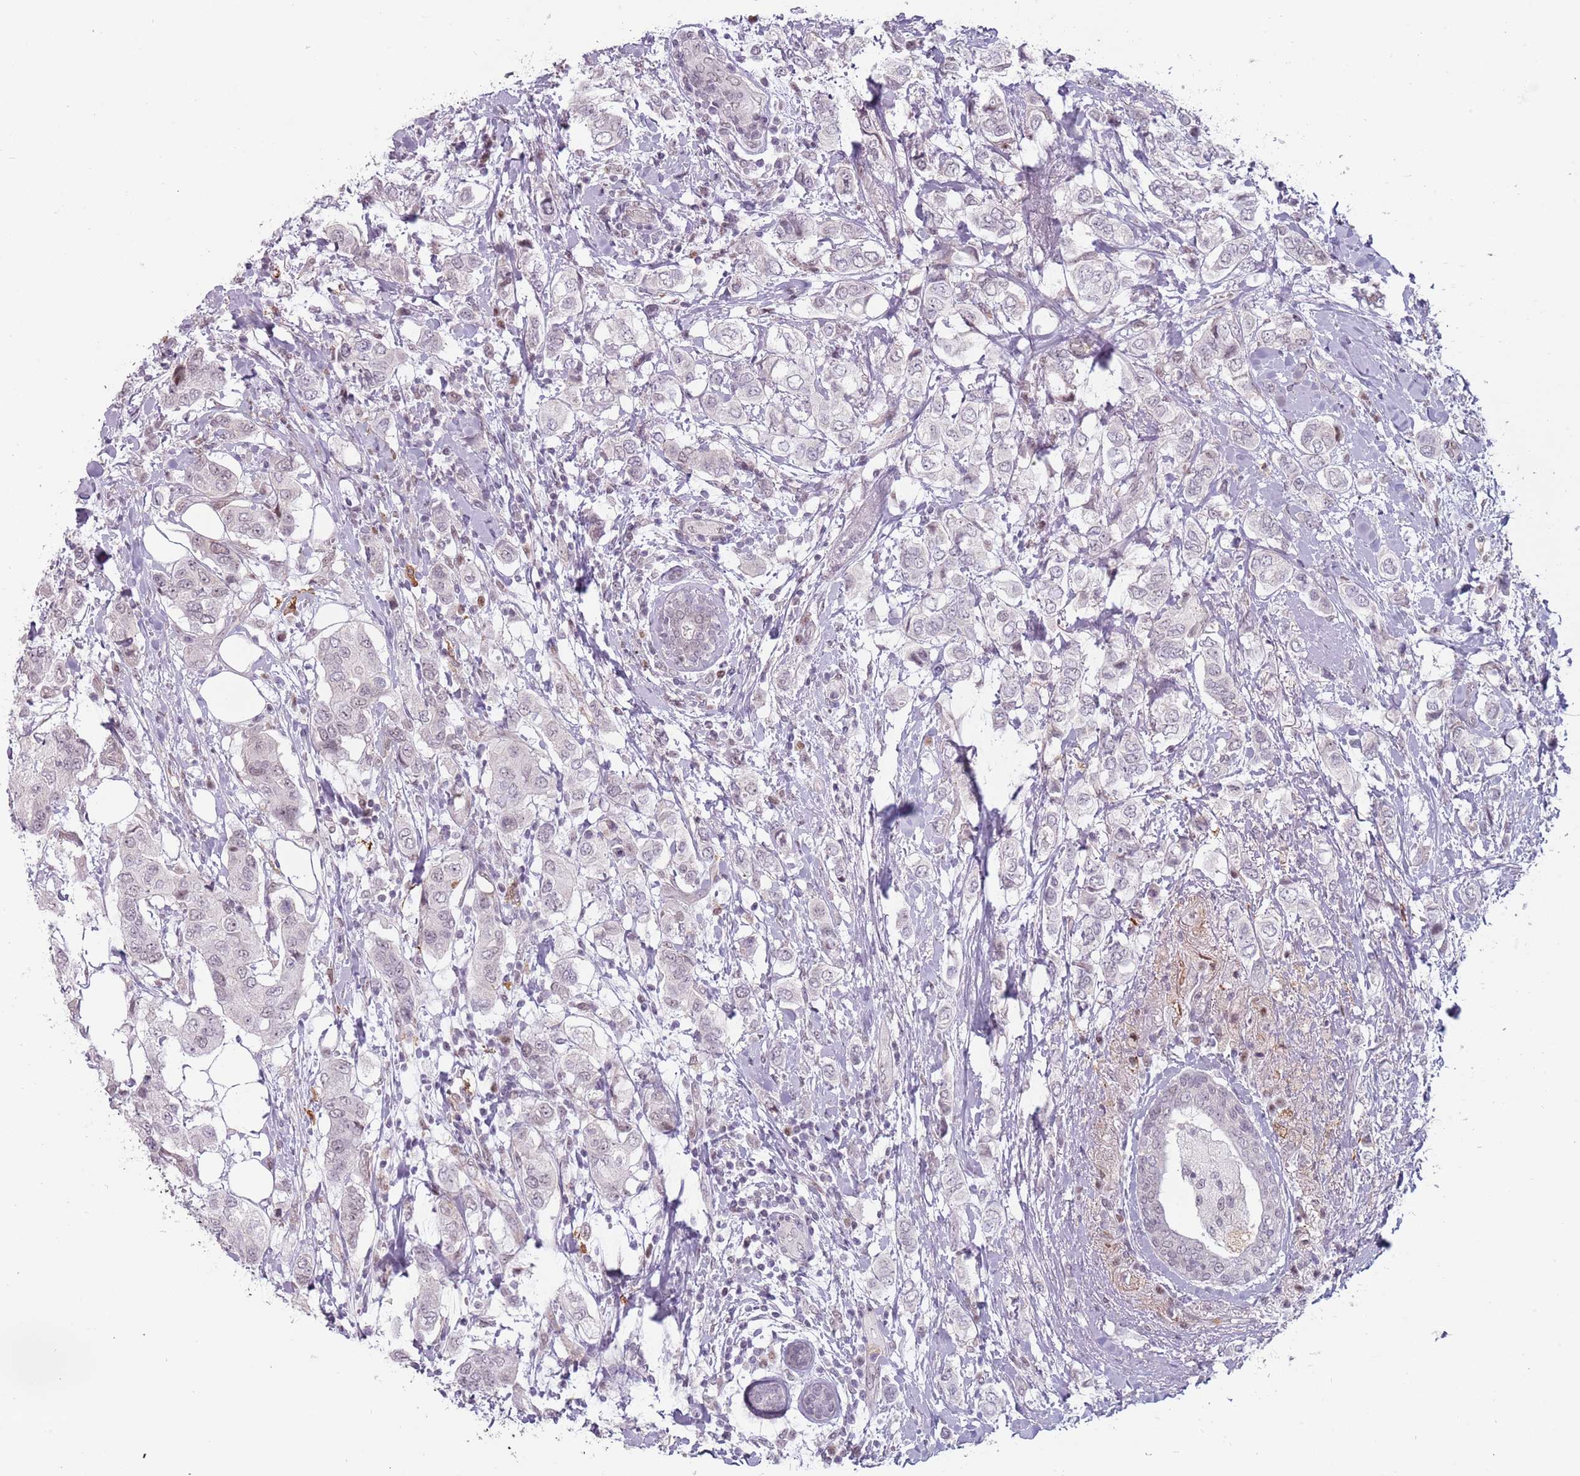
{"staining": {"intensity": "weak", "quantity": "<25%", "location": "nuclear"}, "tissue": "breast cancer", "cell_type": "Tumor cells", "image_type": "cancer", "snomed": [{"axis": "morphology", "description": "Lobular carcinoma"}, {"axis": "topography", "description": "Breast"}], "caption": "Immunohistochemistry (IHC) image of neoplastic tissue: lobular carcinoma (breast) stained with DAB shows no significant protein expression in tumor cells.", "gene": "REXO4", "patient": {"sex": "female", "age": 51}}